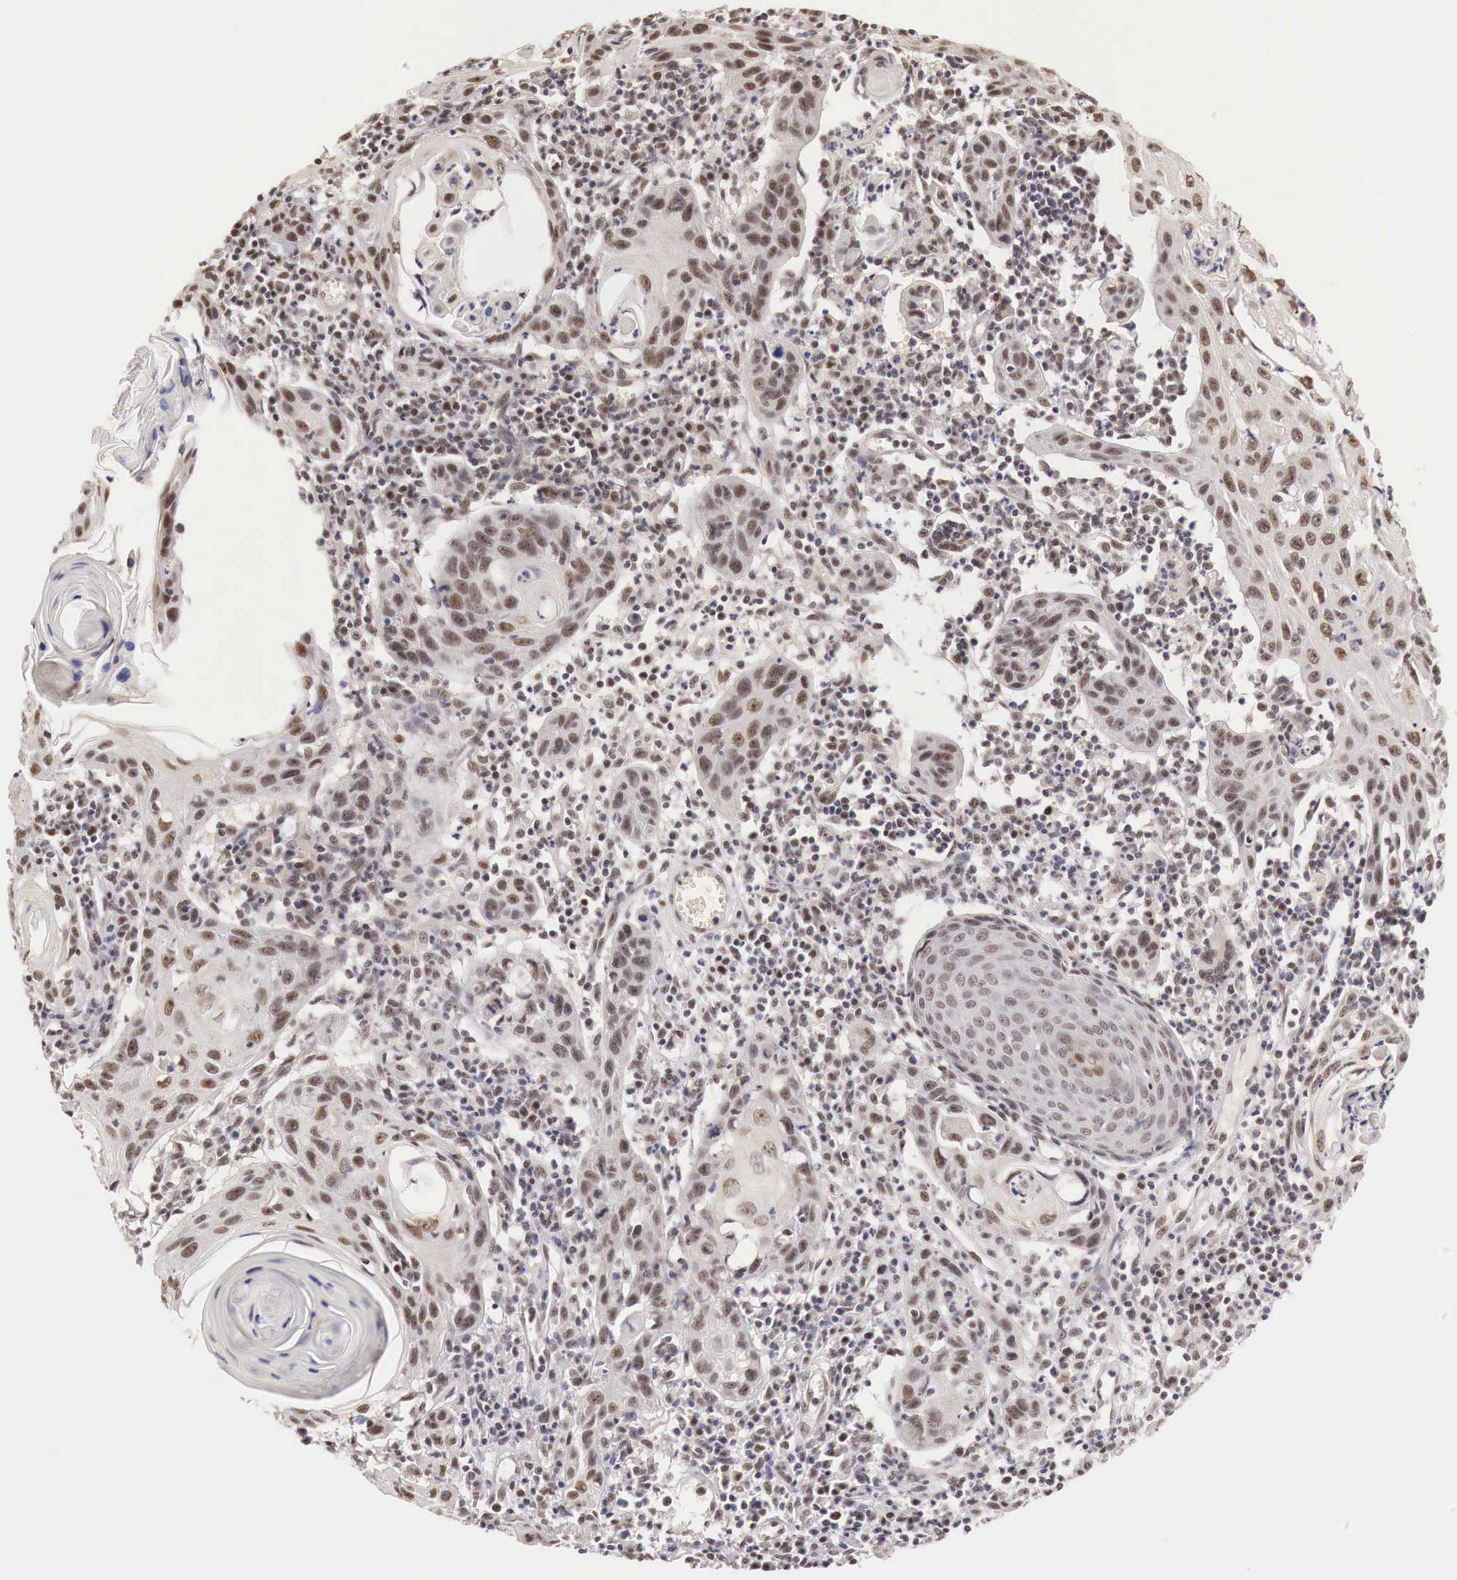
{"staining": {"intensity": "weak", "quantity": ">75%", "location": "cytoplasmic/membranous,nuclear"}, "tissue": "skin cancer", "cell_type": "Tumor cells", "image_type": "cancer", "snomed": [{"axis": "morphology", "description": "Squamous cell carcinoma, NOS"}, {"axis": "topography", "description": "Skin"}], "caption": "Protein analysis of squamous cell carcinoma (skin) tissue demonstrates weak cytoplasmic/membranous and nuclear staining in about >75% of tumor cells.", "gene": "GPKOW", "patient": {"sex": "female", "age": 74}}